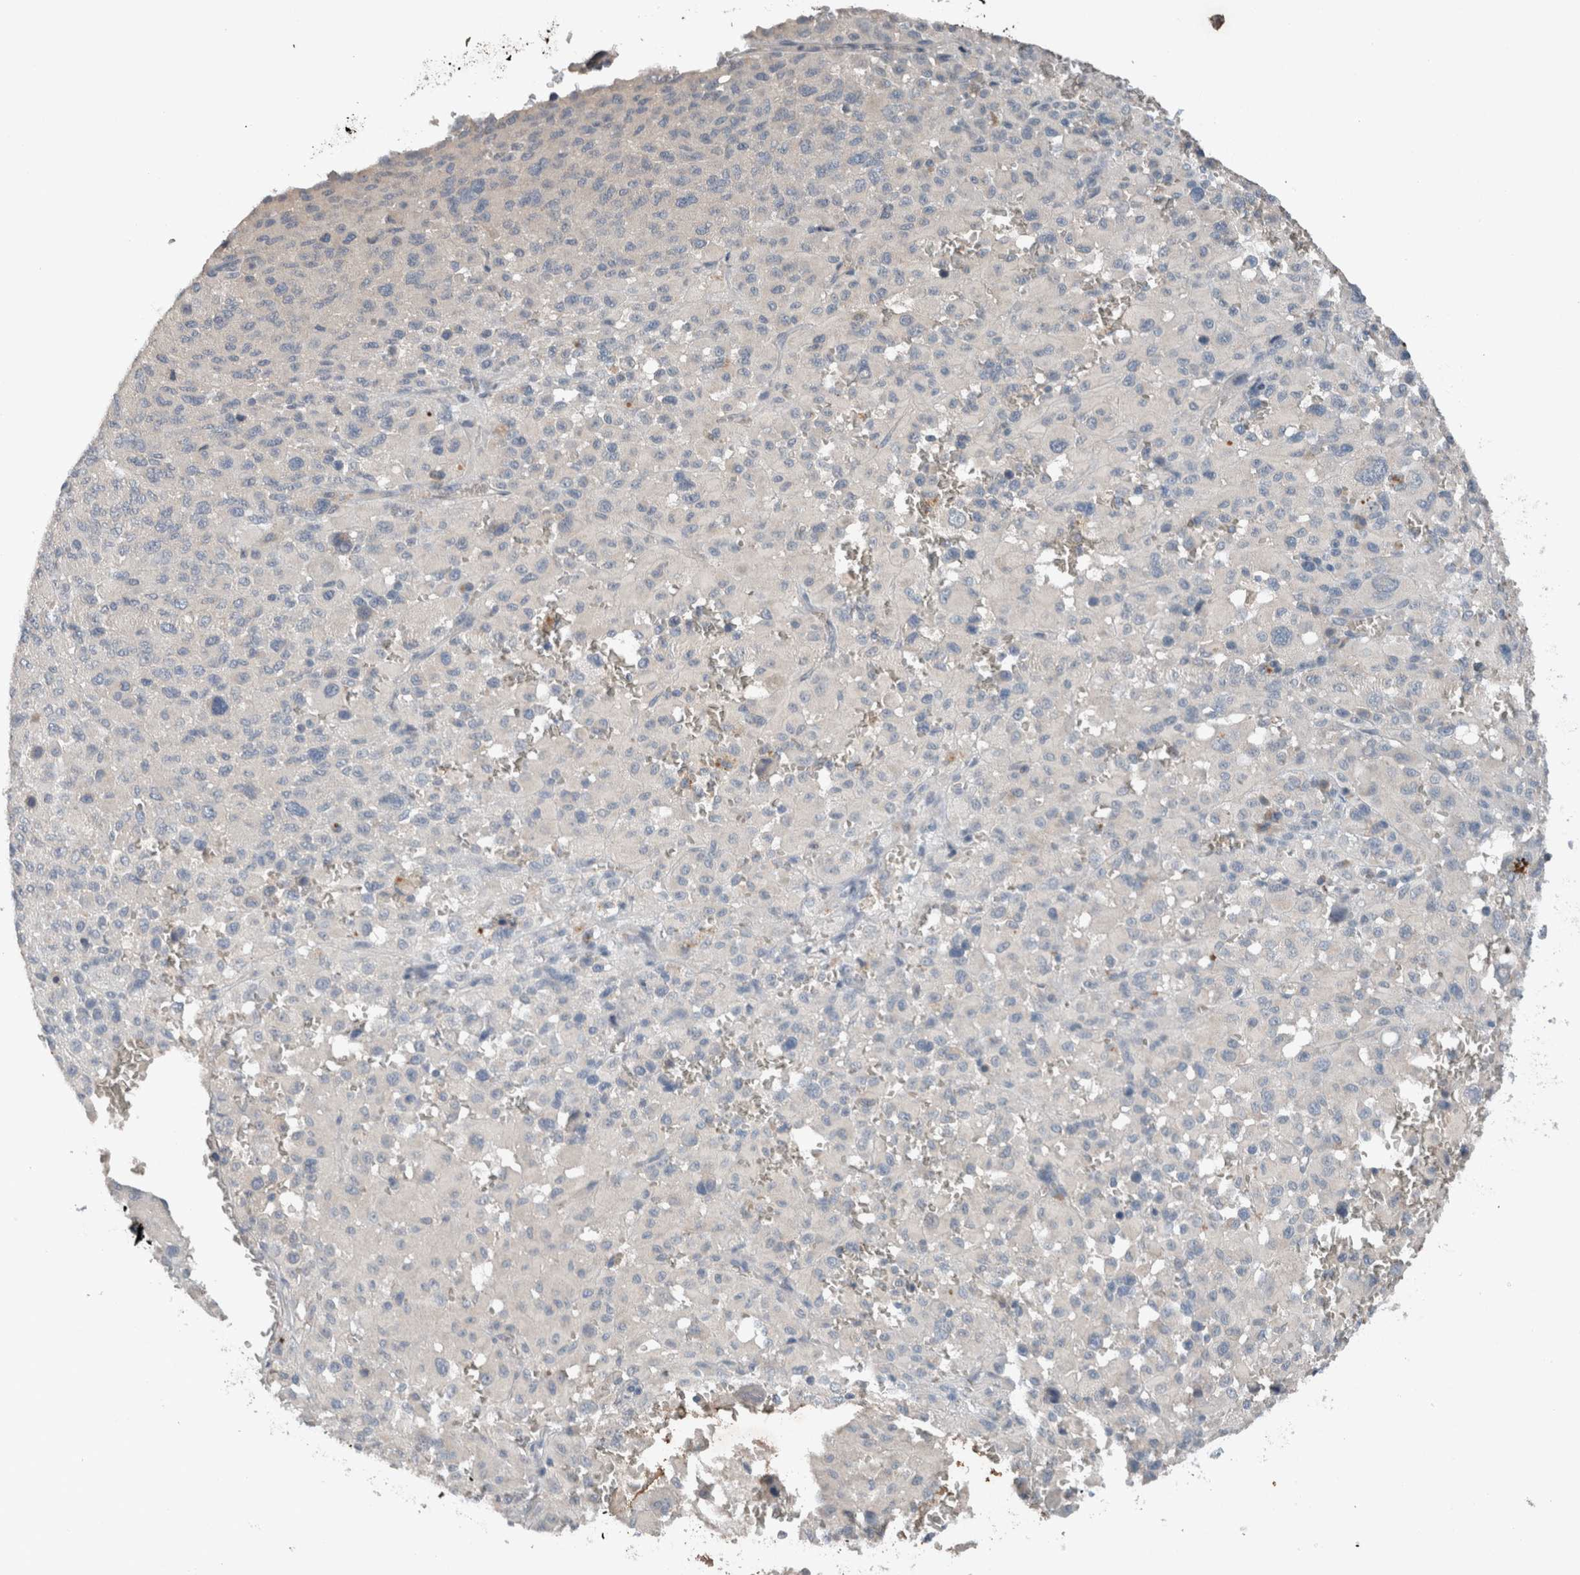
{"staining": {"intensity": "negative", "quantity": "none", "location": "none"}, "tissue": "melanoma", "cell_type": "Tumor cells", "image_type": "cancer", "snomed": [{"axis": "morphology", "description": "Malignant melanoma, Metastatic site"}, {"axis": "topography", "description": "Skin"}], "caption": "The immunohistochemistry micrograph has no significant expression in tumor cells of malignant melanoma (metastatic site) tissue. (DAB (3,3'-diaminobenzidine) immunohistochemistry (IHC) visualized using brightfield microscopy, high magnification).", "gene": "UGCG", "patient": {"sex": "female", "age": 74}}